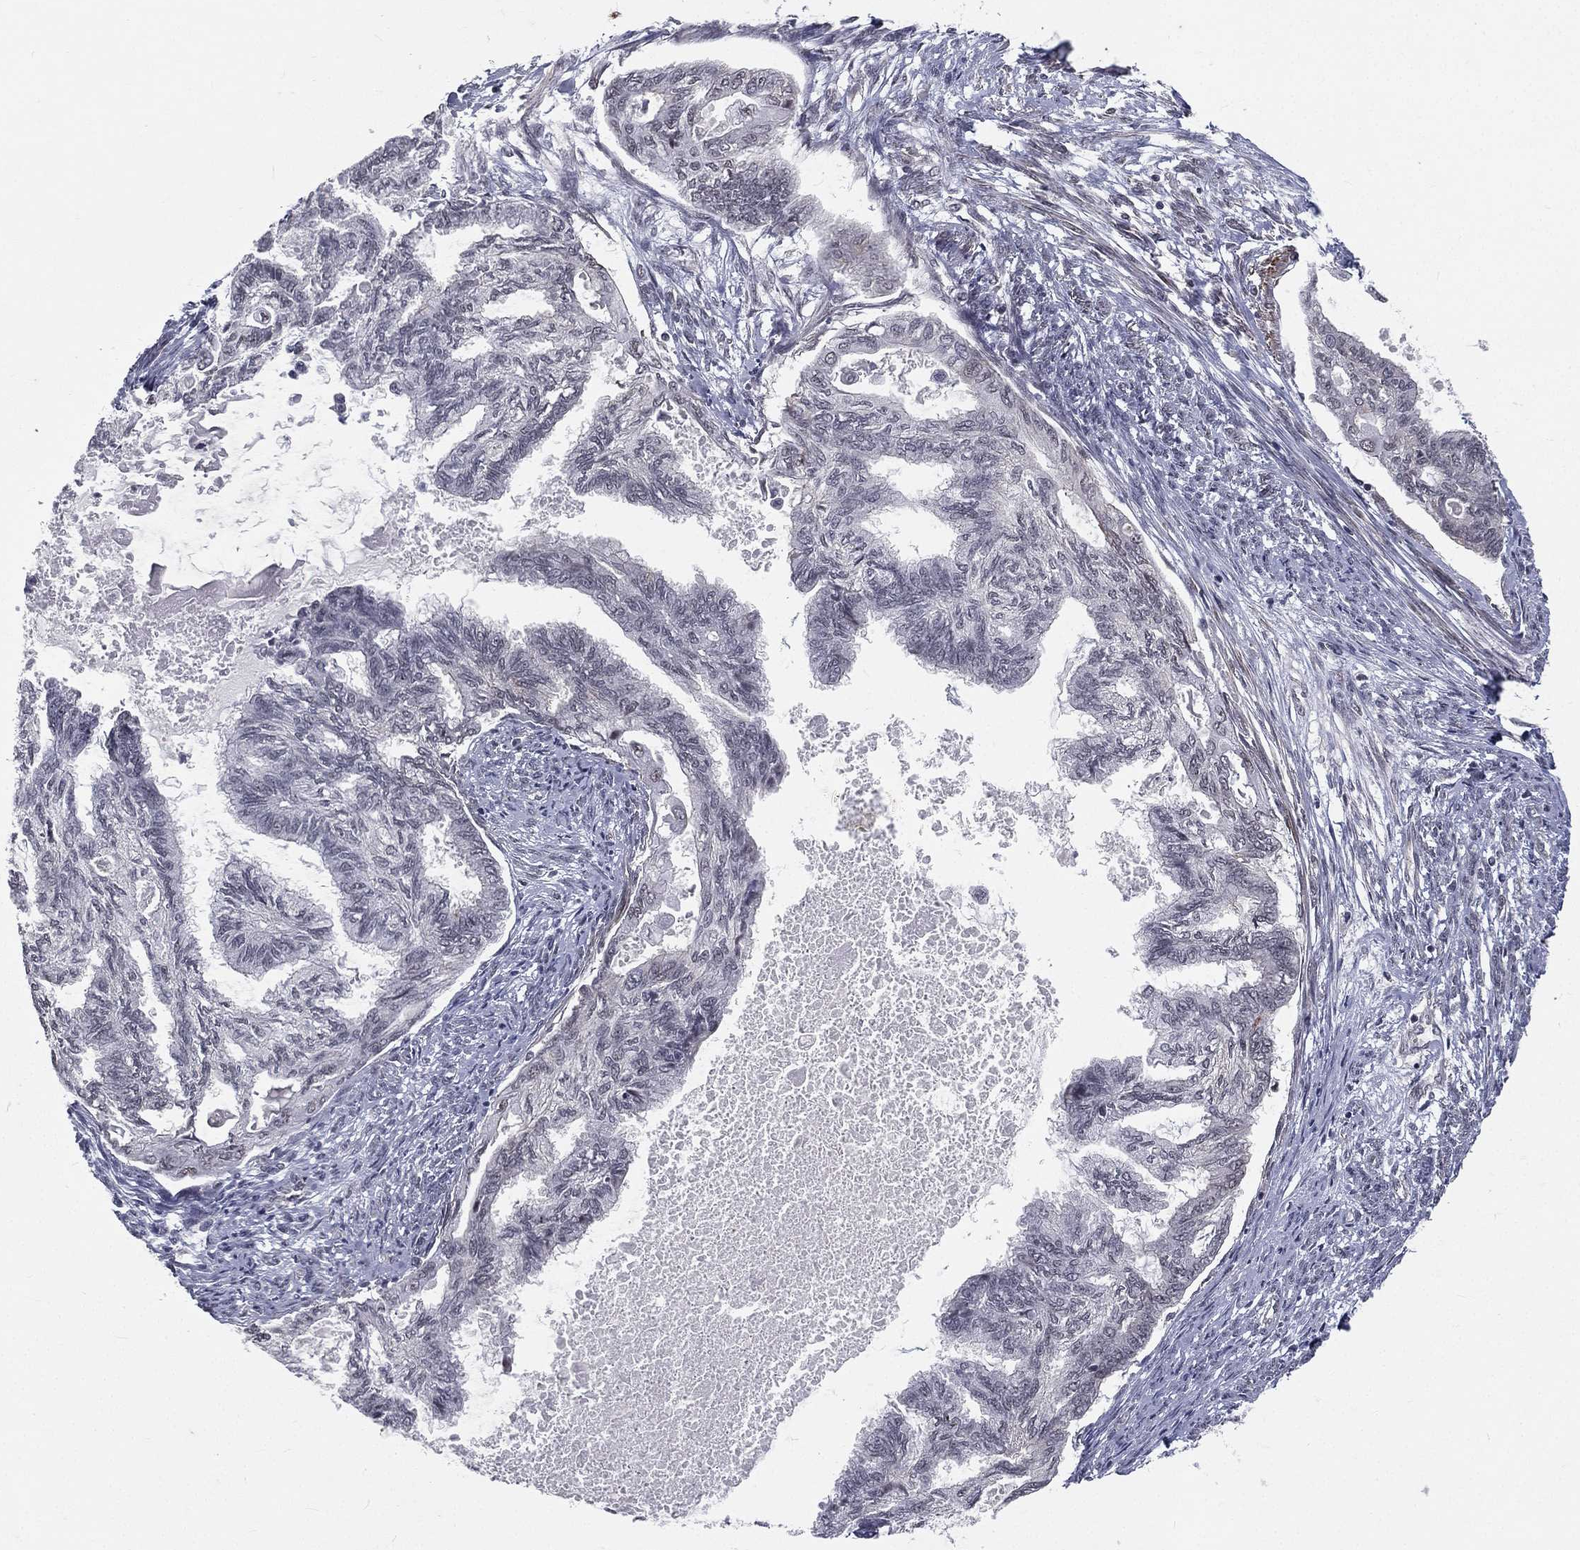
{"staining": {"intensity": "moderate", "quantity": "<25%", "location": "cytoplasmic/membranous"}, "tissue": "endometrial cancer", "cell_type": "Tumor cells", "image_type": "cancer", "snomed": [{"axis": "morphology", "description": "Adenocarcinoma, NOS"}, {"axis": "topography", "description": "Endometrium"}], "caption": "High-magnification brightfield microscopy of endometrial cancer (adenocarcinoma) stained with DAB (brown) and counterstained with hematoxylin (blue). tumor cells exhibit moderate cytoplasmic/membranous expression is identified in about<25% of cells.", "gene": "MORC2", "patient": {"sex": "female", "age": 86}}